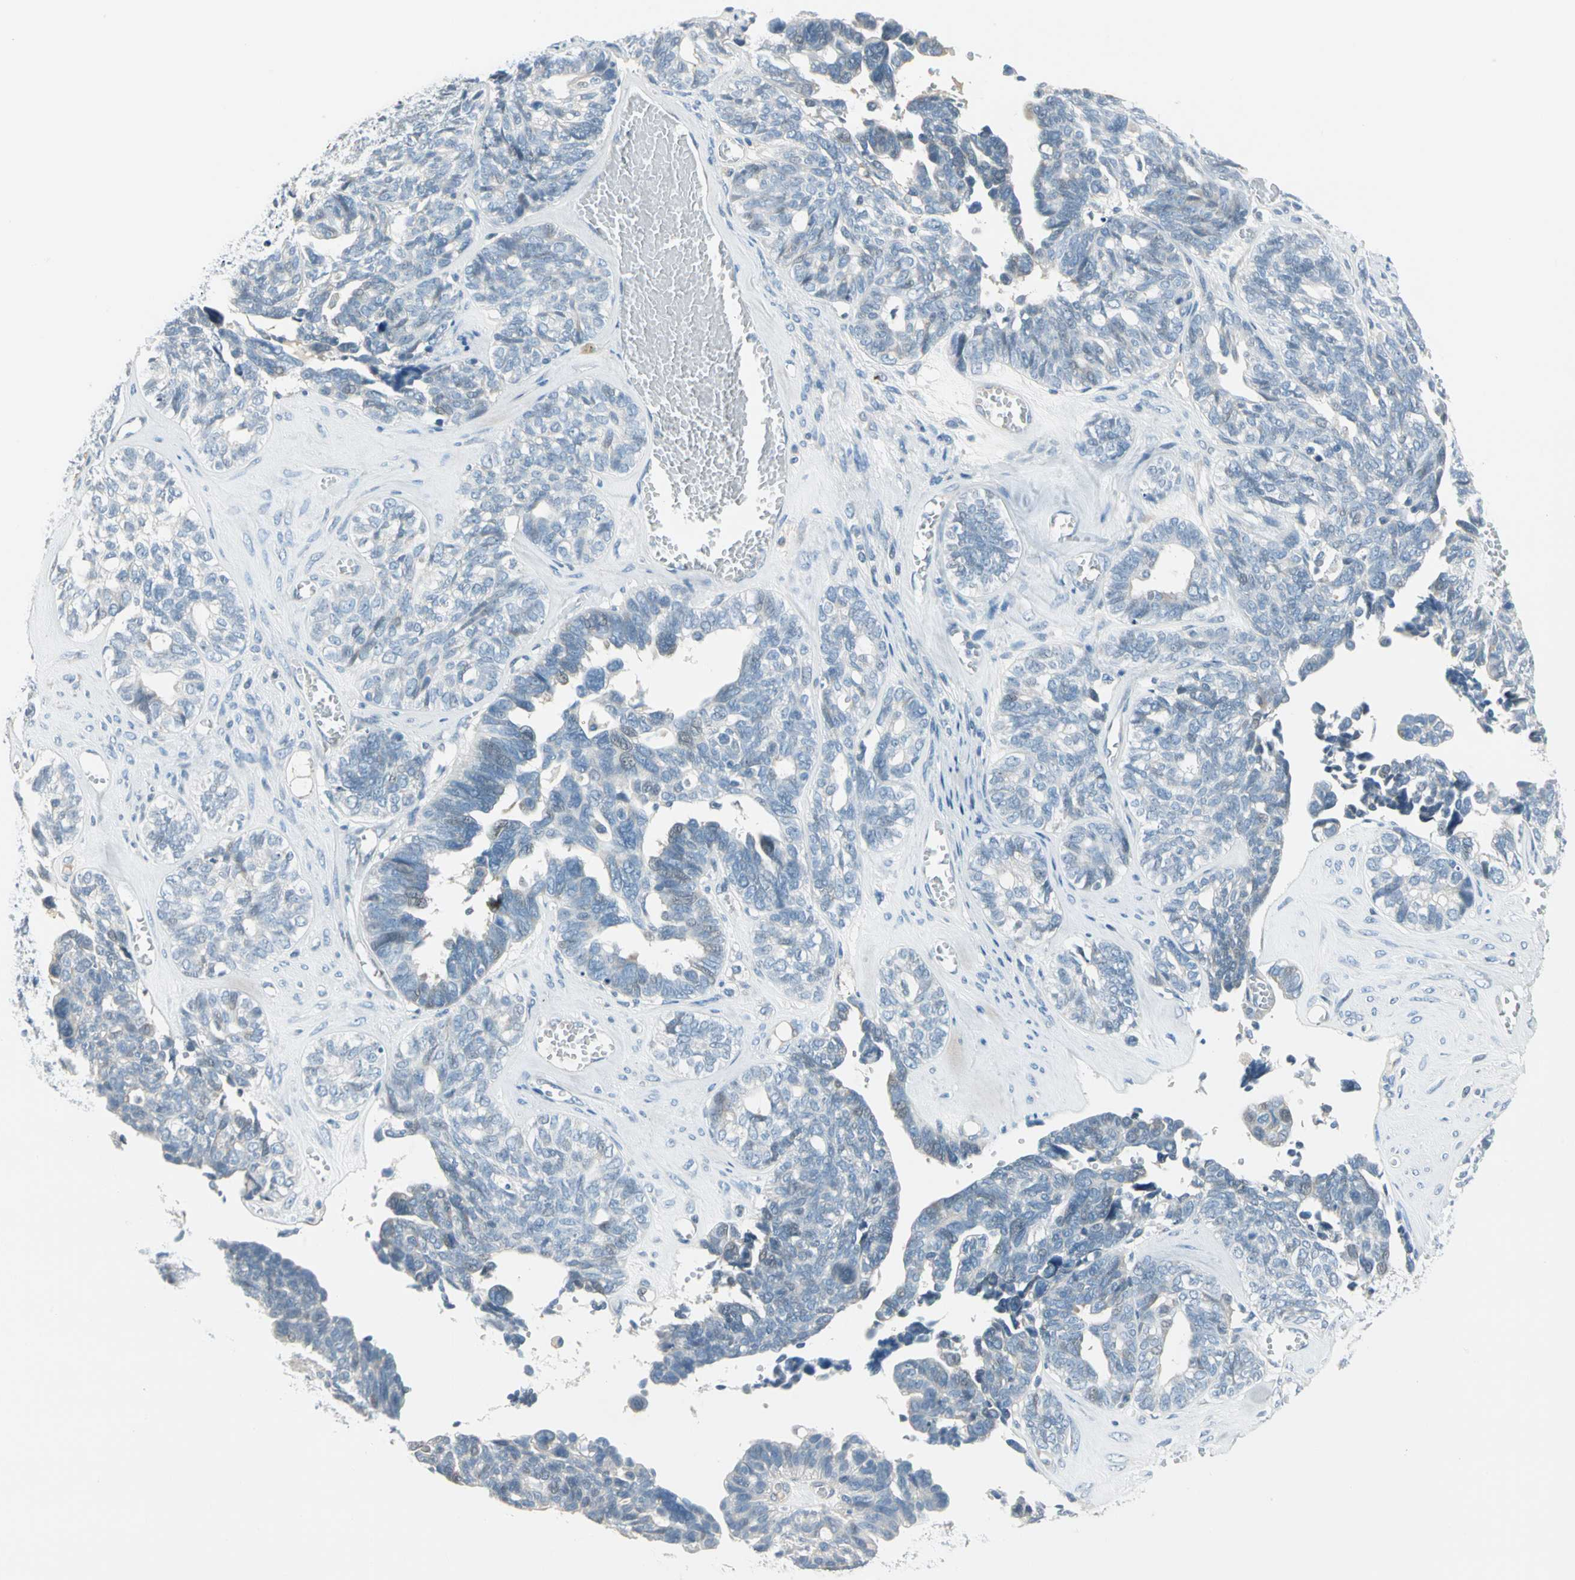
{"staining": {"intensity": "negative", "quantity": "none", "location": "none"}, "tissue": "ovarian cancer", "cell_type": "Tumor cells", "image_type": "cancer", "snomed": [{"axis": "morphology", "description": "Cystadenocarcinoma, serous, NOS"}, {"axis": "topography", "description": "Ovary"}], "caption": "Ovarian serous cystadenocarcinoma stained for a protein using IHC exhibits no staining tumor cells.", "gene": "STK40", "patient": {"sex": "female", "age": 79}}